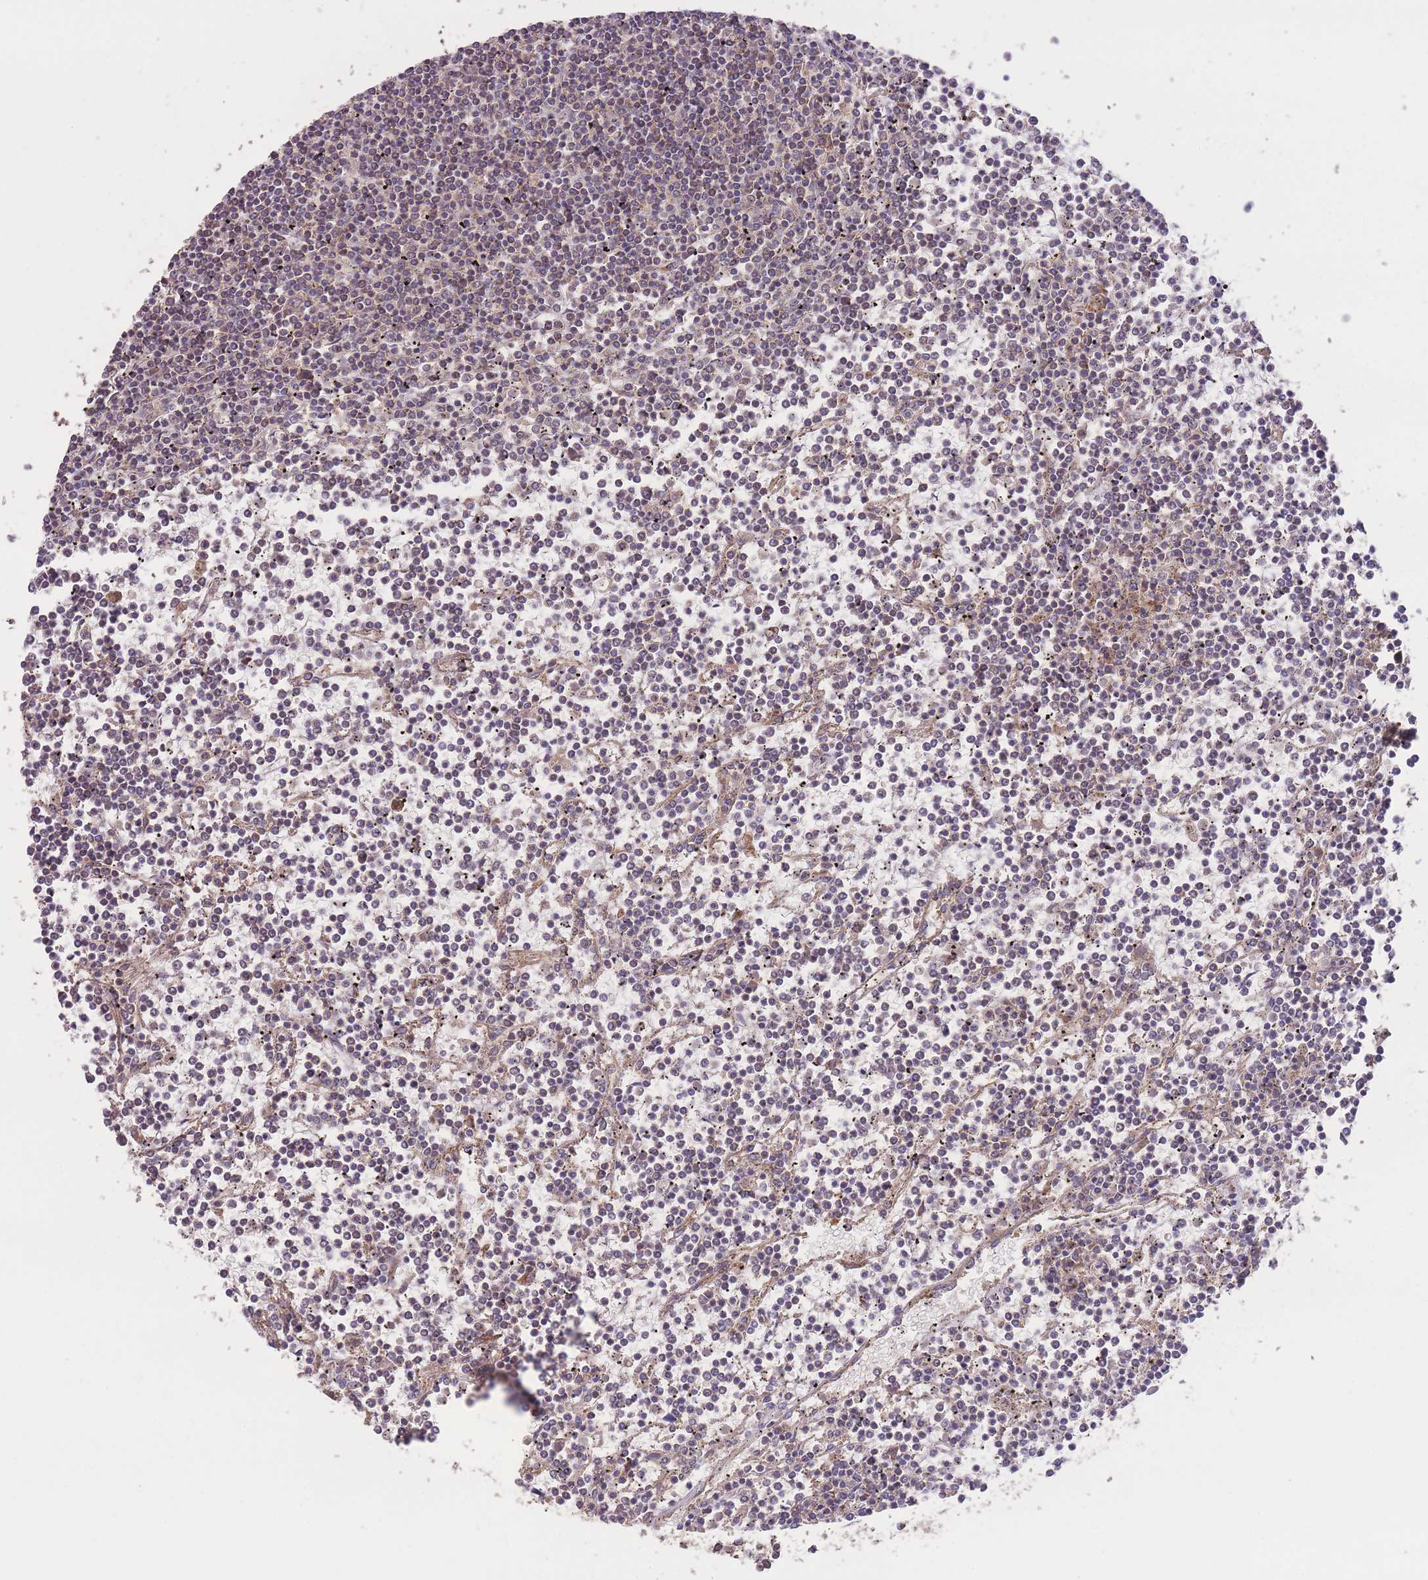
{"staining": {"intensity": "negative", "quantity": "none", "location": "none"}, "tissue": "lymphoma", "cell_type": "Tumor cells", "image_type": "cancer", "snomed": [{"axis": "morphology", "description": "Malignant lymphoma, non-Hodgkin's type, Low grade"}, {"axis": "topography", "description": "Spleen"}], "caption": "A high-resolution photomicrograph shows immunohistochemistry (IHC) staining of low-grade malignant lymphoma, non-Hodgkin's type, which displays no significant staining in tumor cells.", "gene": "EEF1AKMT1", "patient": {"sex": "female", "age": 19}}